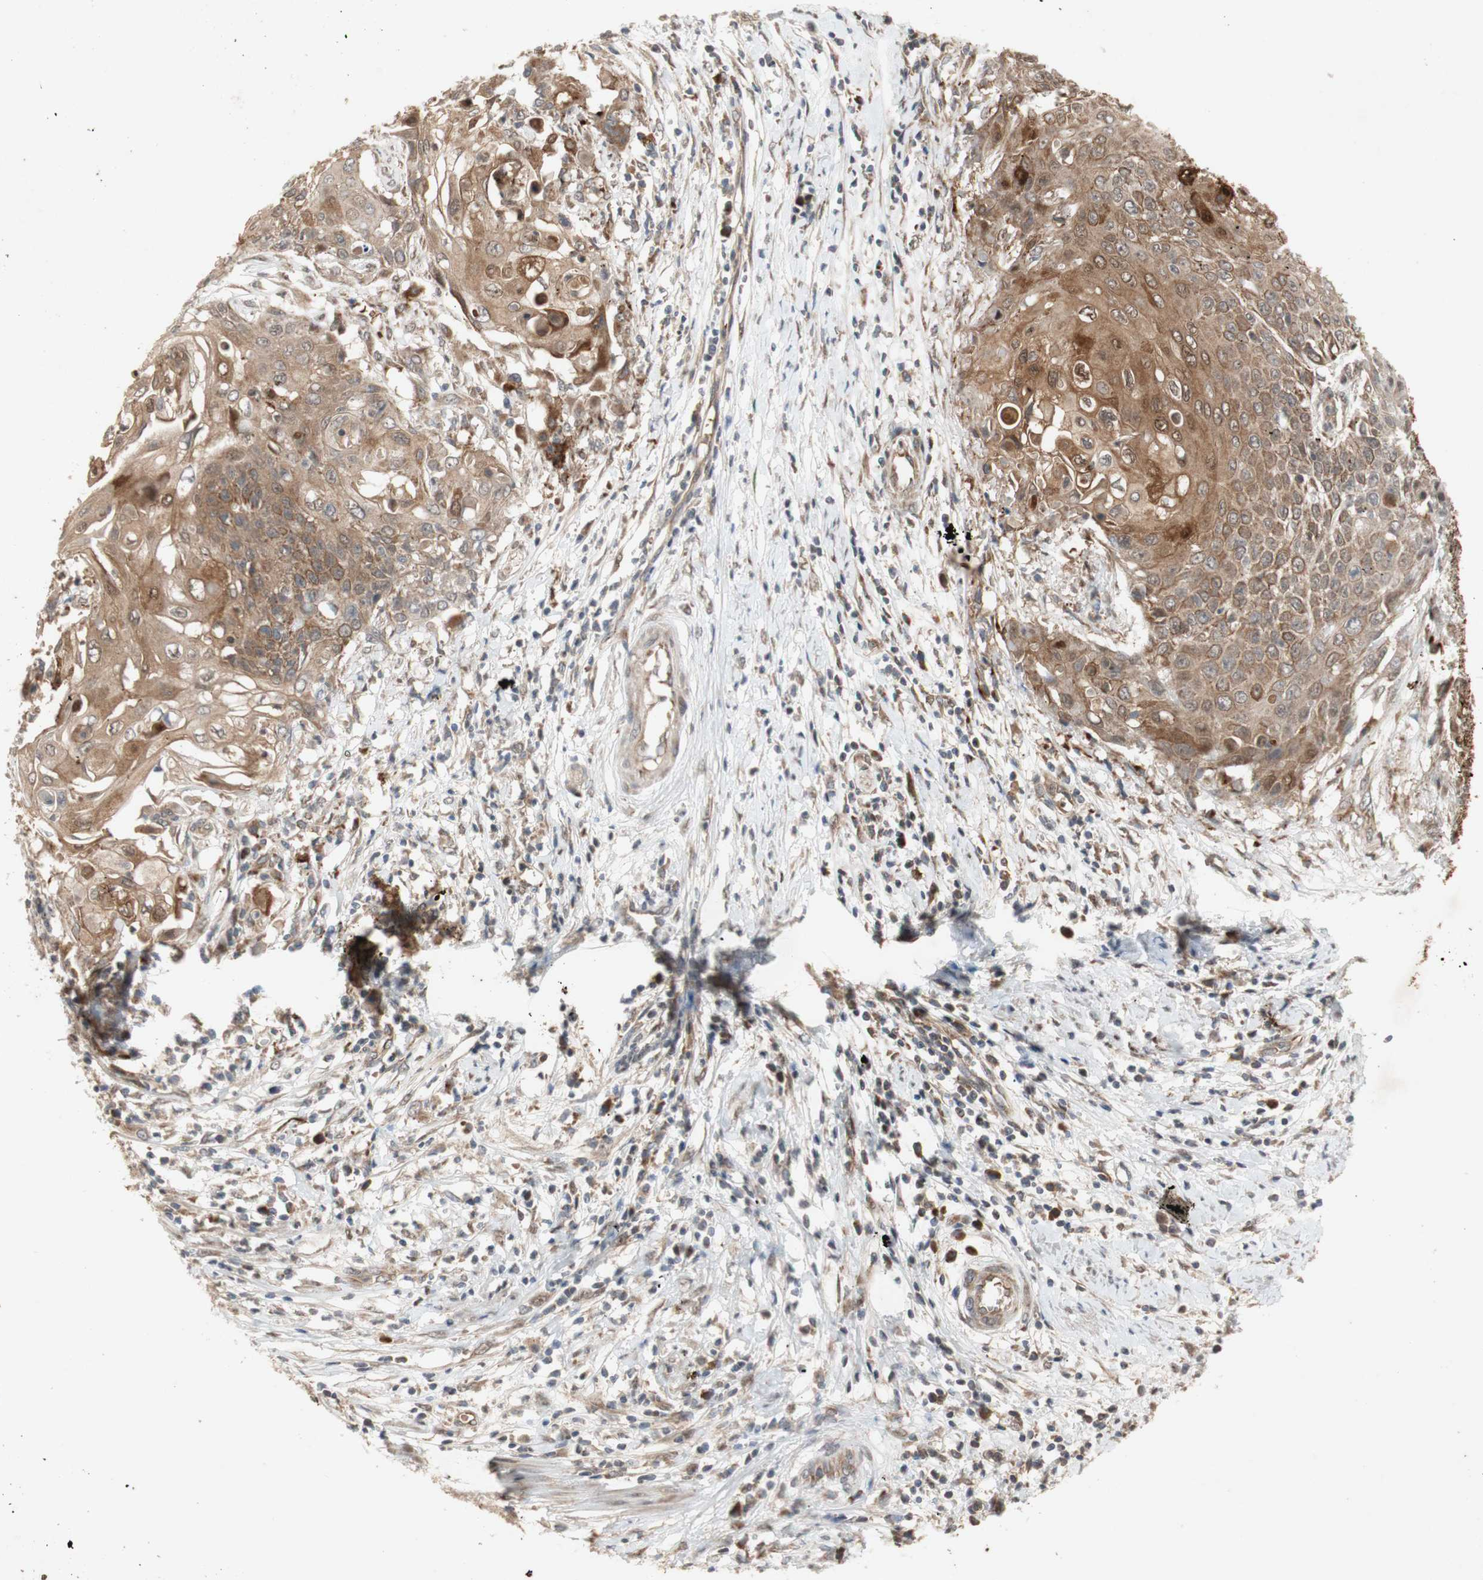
{"staining": {"intensity": "moderate", "quantity": ">75%", "location": "cytoplasmic/membranous"}, "tissue": "cervical cancer", "cell_type": "Tumor cells", "image_type": "cancer", "snomed": [{"axis": "morphology", "description": "Squamous cell carcinoma, NOS"}, {"axis": "topography", "description": "Cervix"}], "caption": "A brown stain highlights moderate cytoplasmic/membranous staining of a protein in squamous cell carcinoma (cervical) tumor cells. (DAB = brown stain, brightfield microscopy at high magnification).", "gene": "PKN1", "patient": {"sex": "female", "age": 39}}